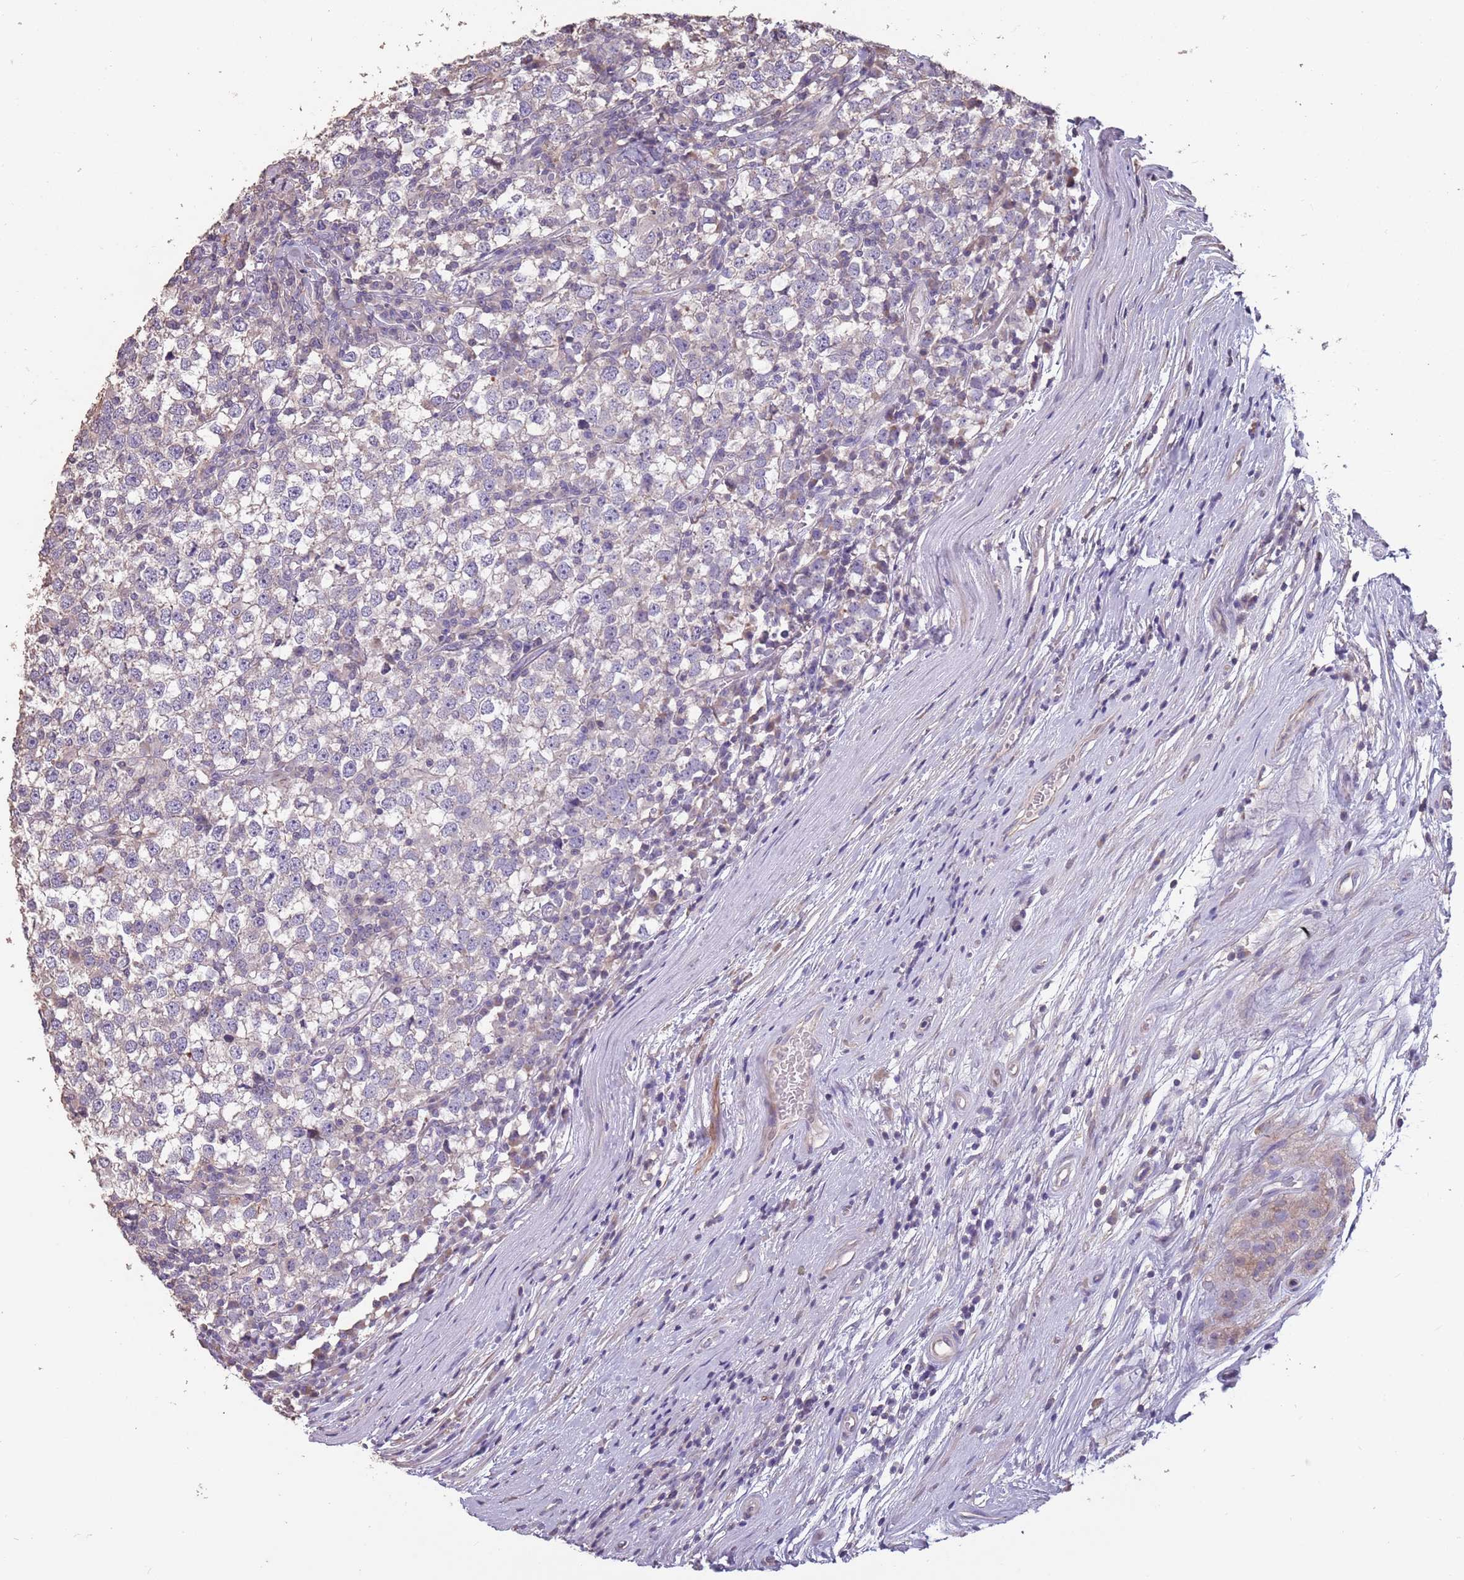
{"staining": {"intensity": "negative", "quantity": "none", "location": "none"}, "tissue": "testis cancer", "cell_type": "Tumor cells", "image_type": "cancer", "snomed": [{"axis": "morphology", "description": "Seminoma, NOS"}, {"axis": "topography", "description": "Testis"}], "caption": "Testis cancer (seminoma) stained for a protein using immunohistochemistry reveals no expression tumor cells.", "gene": "MBD3L1", "patient": {"sex": "male", "age": 65}}